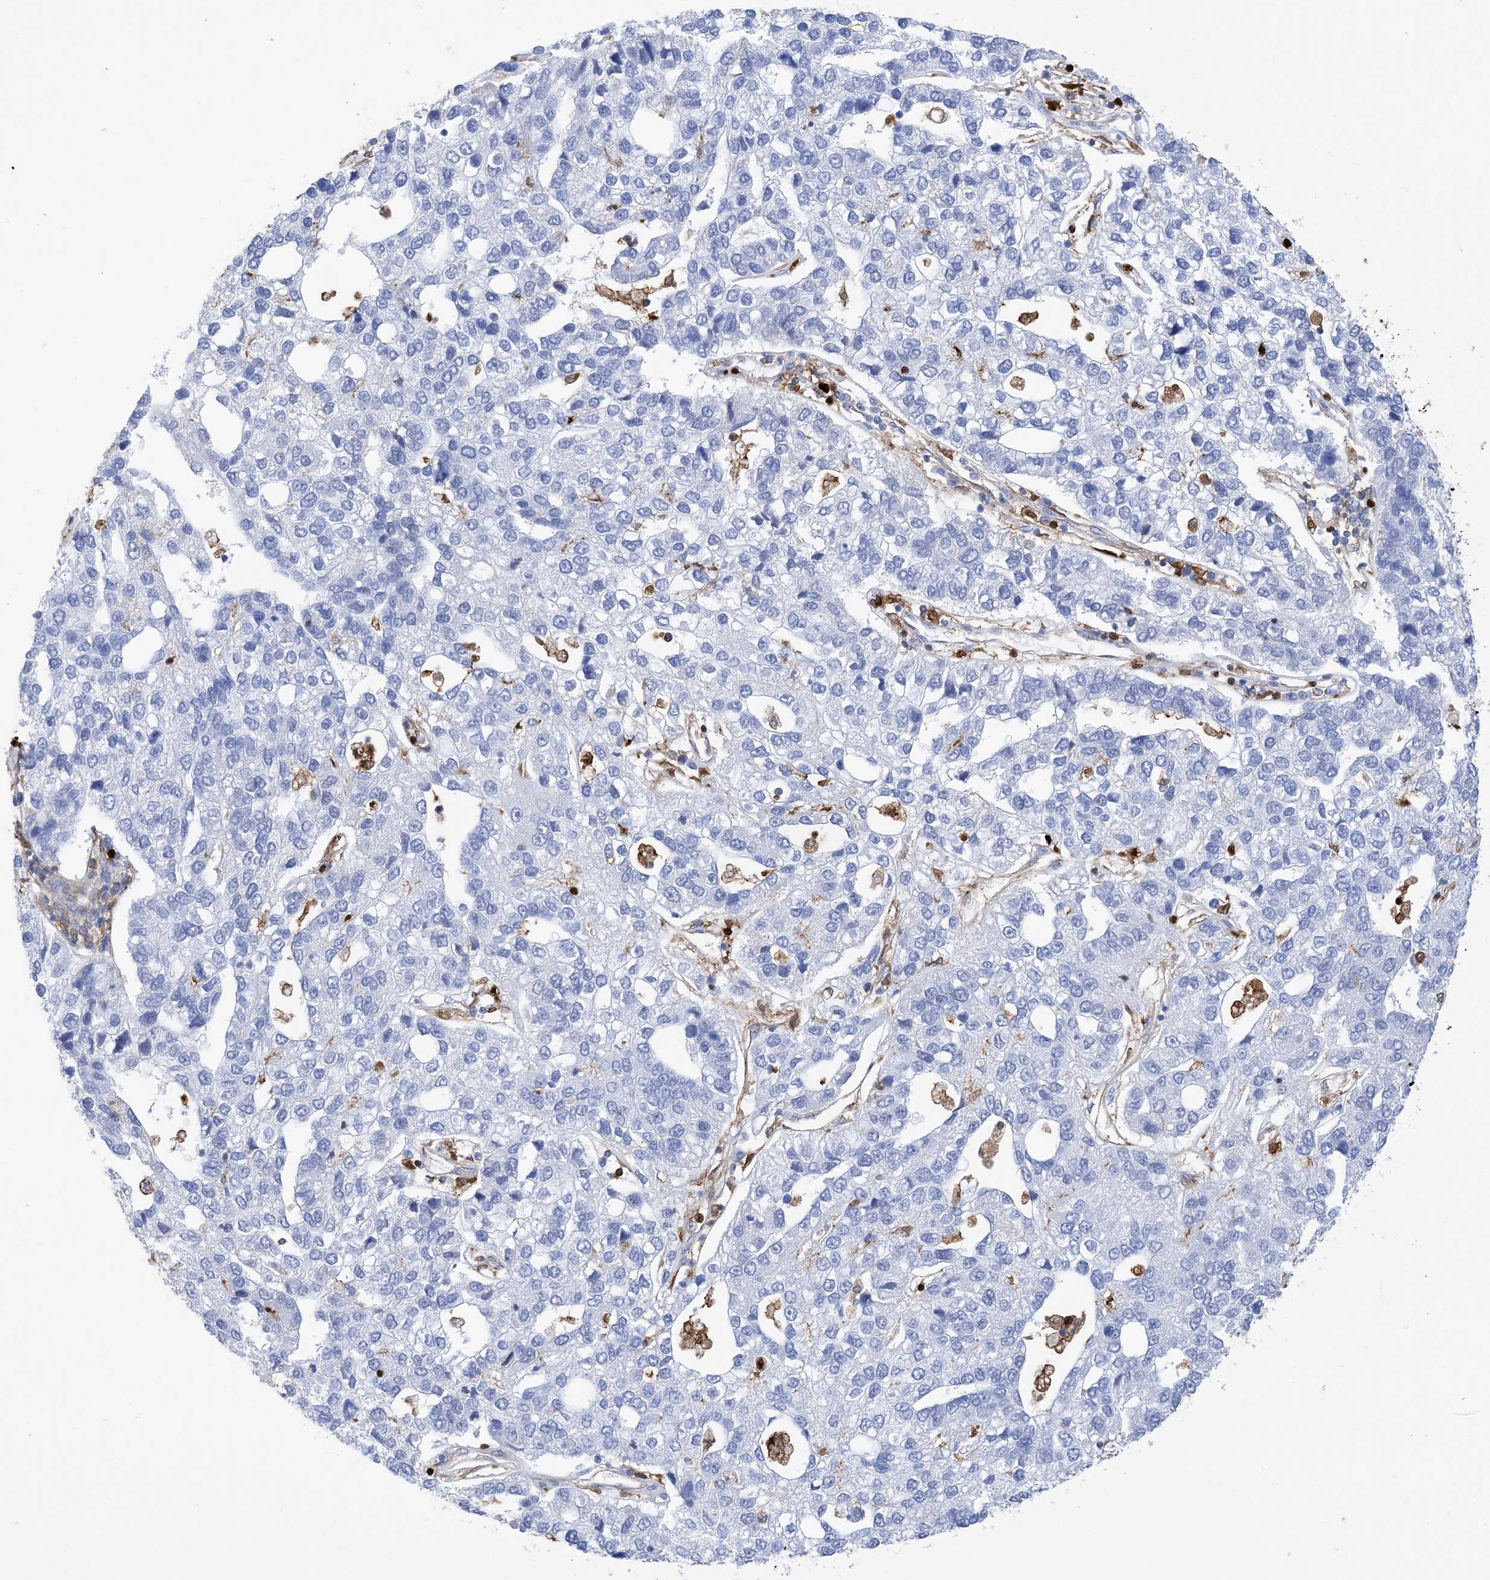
{"staining": {"intensity": "negative", "quantity": "none", "location": "none"}, "tissue": "pancreatic cancer", "cell_type": "Tumor cells", "image_type": "cancer", "snomed": [{"axis": "morphology", "description": "Adenocarcinoma, NOS"}, {"axis": "topography", "description": "Pancreas"}], "caption": "High power microscopy photomicrograph of an IHC photomicrograph of pancreatic adenocarcinoma, revealing no significant staining in tumor cells.", "gene": "ANXA1", "patient": {"sex": "female", "age": 61}}